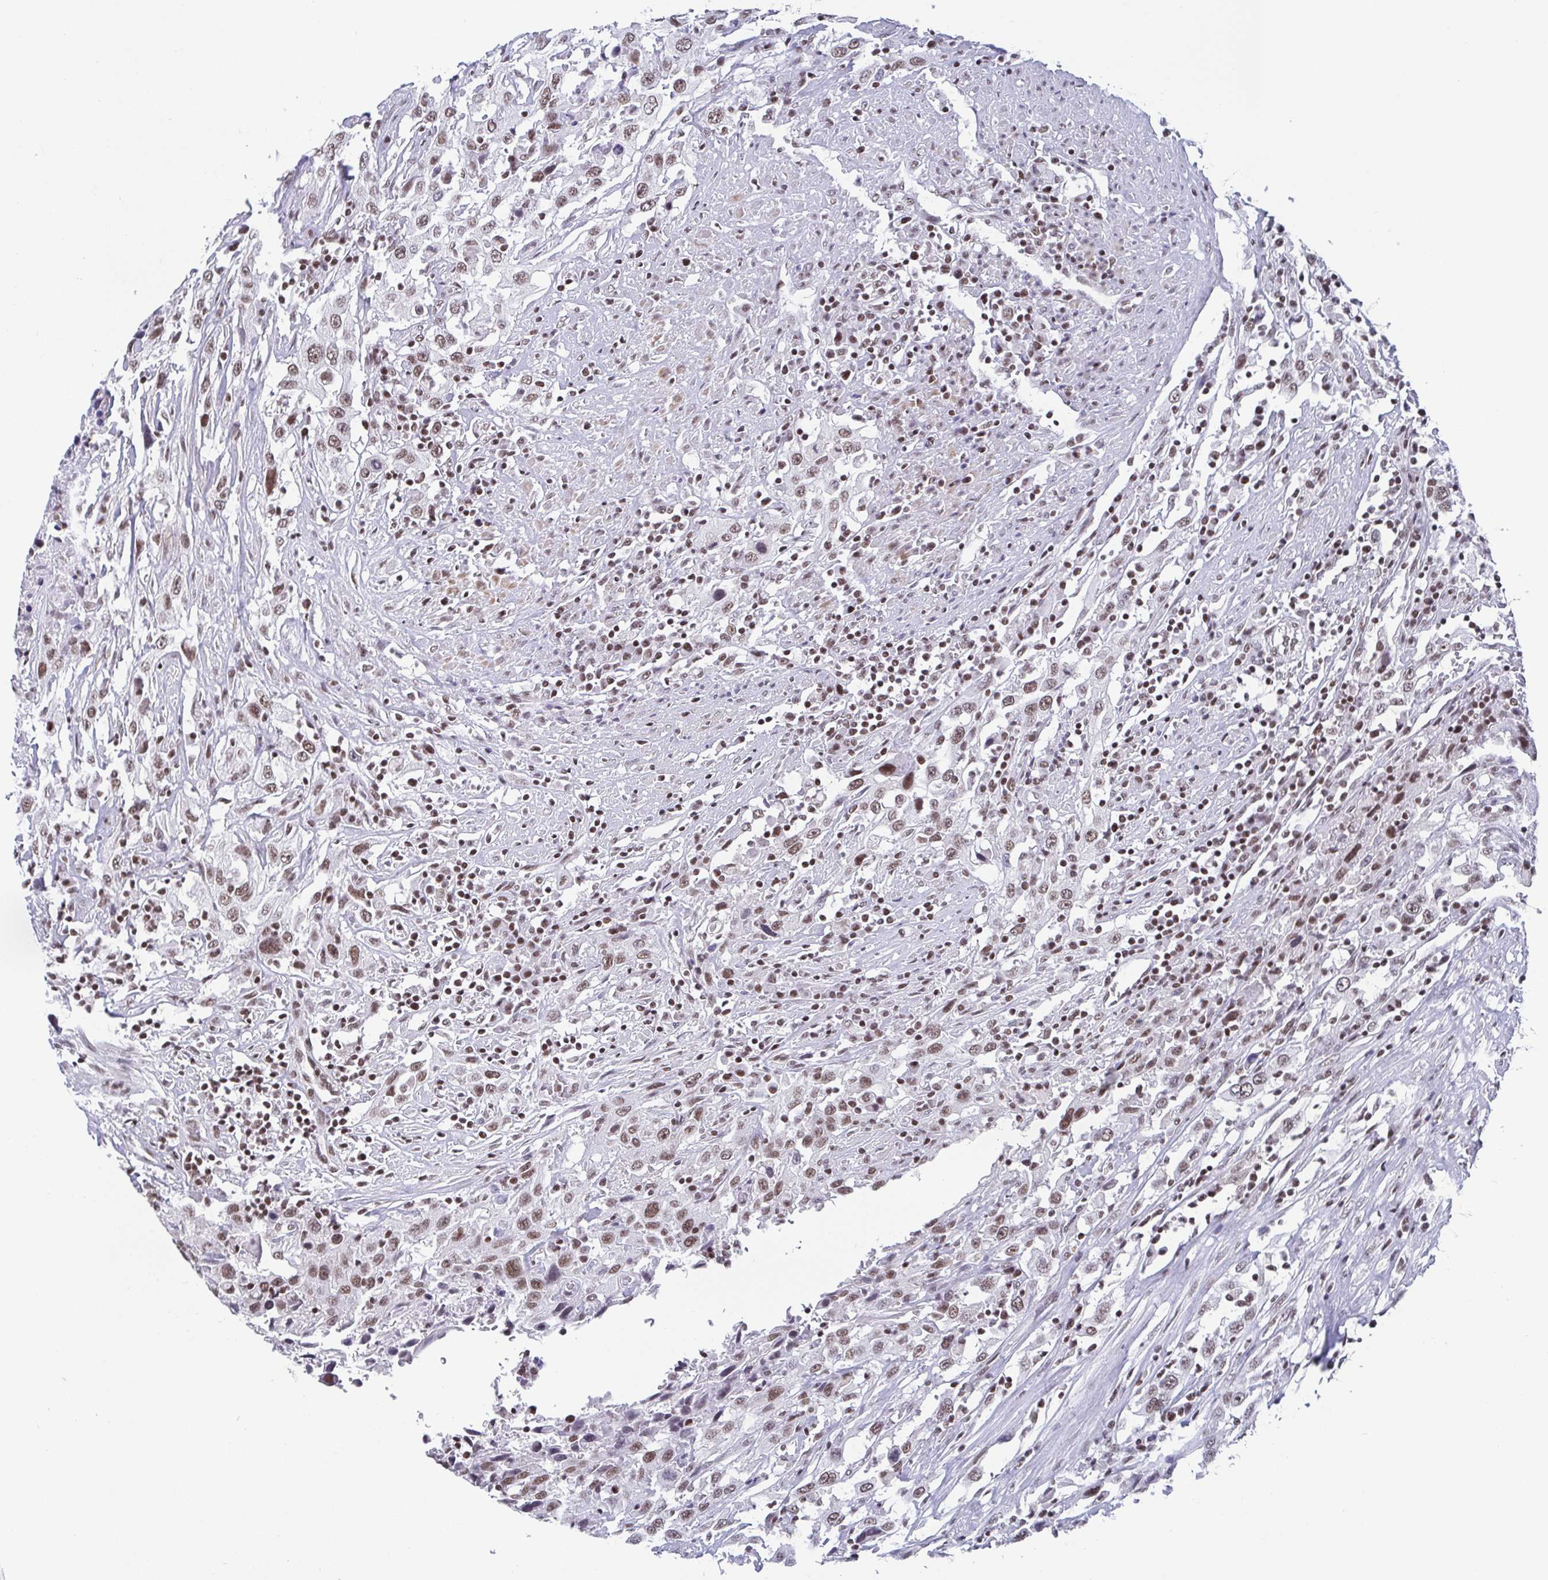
{"staining": {"intensity": "weak", "quantity": ">75%", "location": "nuclear"}, "tissue": "urothelial cancer", "cell_type": "Tumor cells", "image_type": "cancer", "snomed": [{"axis": "morphology", "description": "Urothelial carcinoma, High grade"}, {"axis": "topography", "description": "Urinary bladder"}], "caption": "Protein positivity by immunohistochemistry exhibits weak nuclear staining in approximately >75% of tumor cells in urothelial cancer.", "gene": "CTCF", "patient": {"sex": "male", "age": 61}}